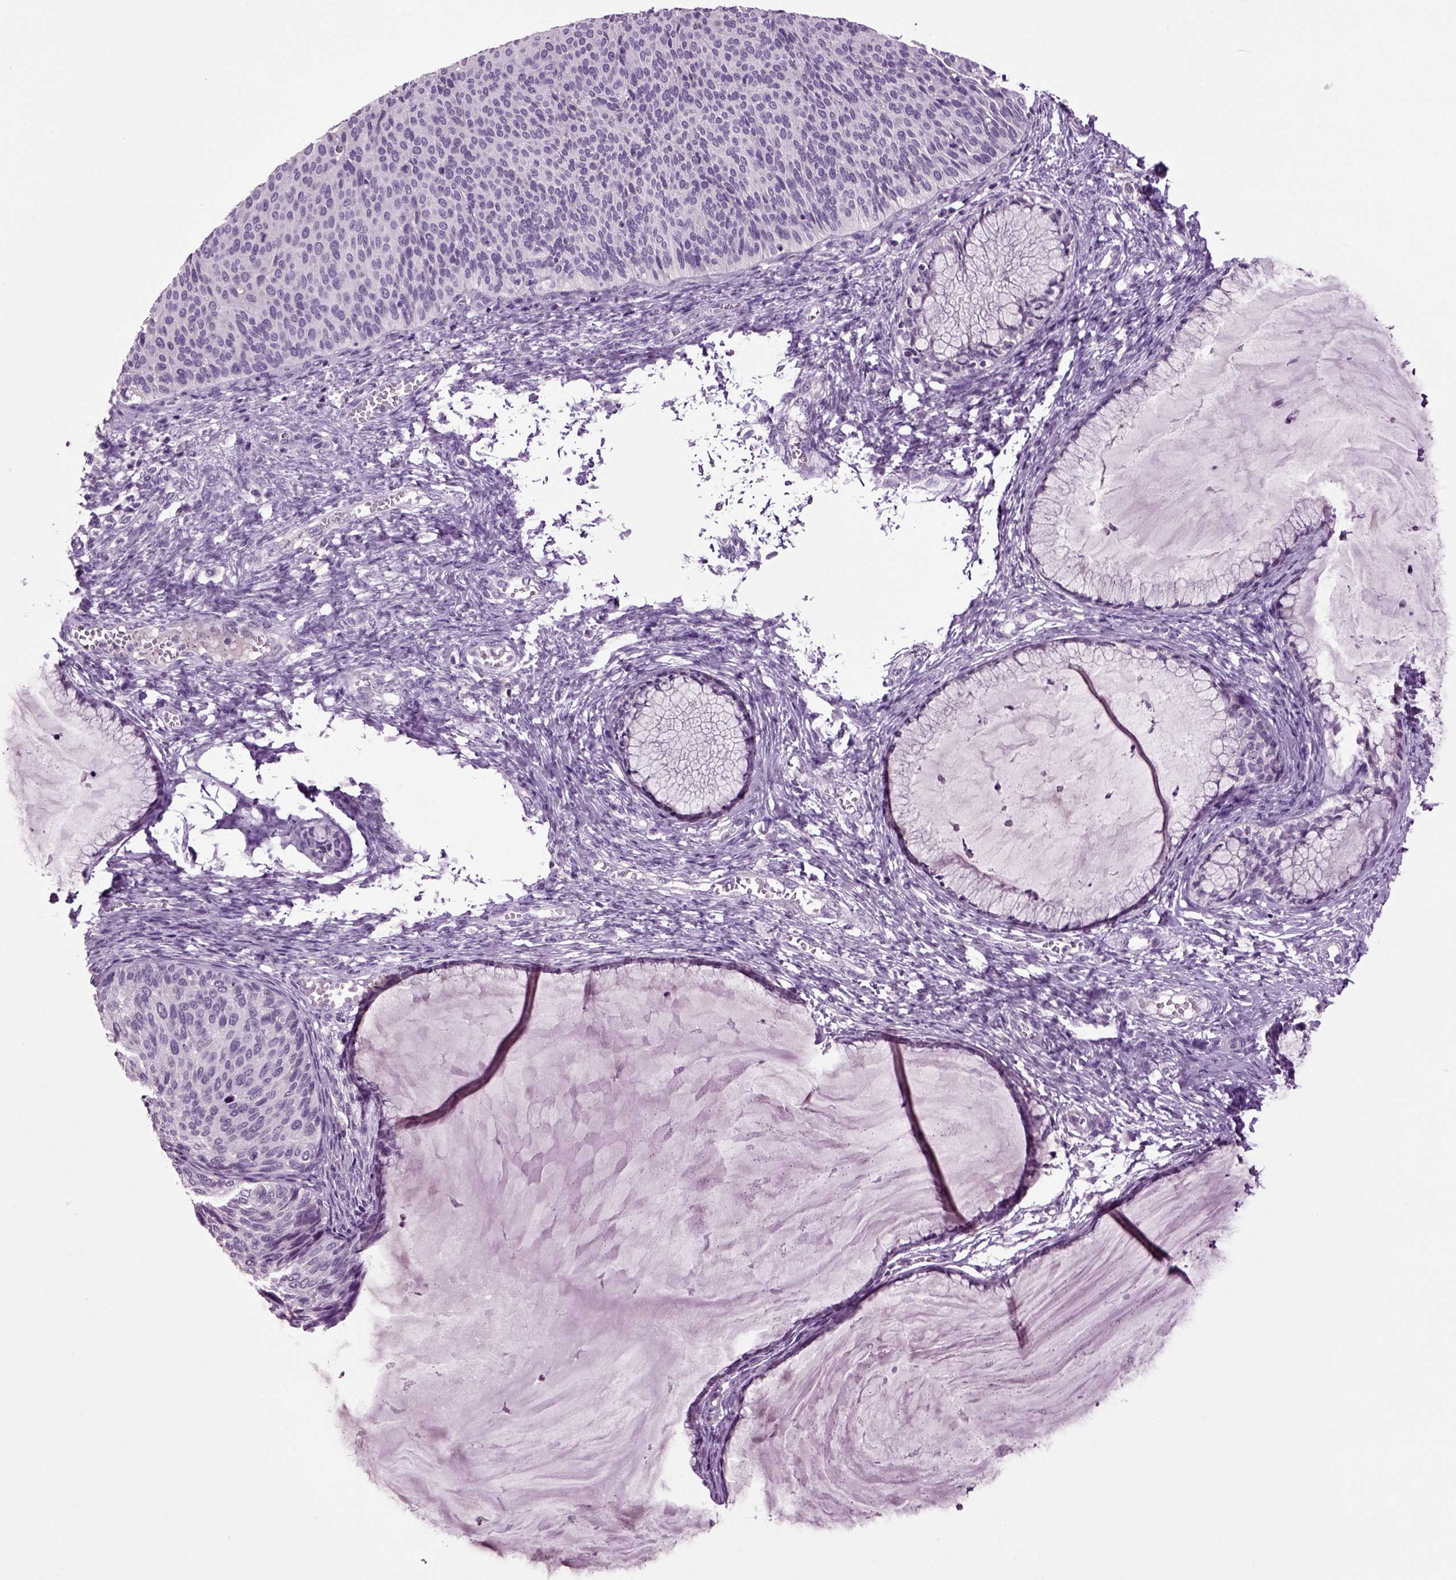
{"staining": {"intensity": "negative", "quantity": "none", "location": "none"}, "tissue": "cervical cancer", "cell_type": "Tumor cells", "image_type": "cancer", "snomed": [{"axis": "morphology", "description": "Squamous cell carcinoma, NOS"}, {"axis": "topography", "description": "Cervix"}], "caption": "The IHC micrograph has no significant positivity in tumor cells of cervical squamous cell carcinoma tissue. Nuclei are stained in blue.", "gene": "SLC17A6", "patient": {"sex": "female", "age": 36}}